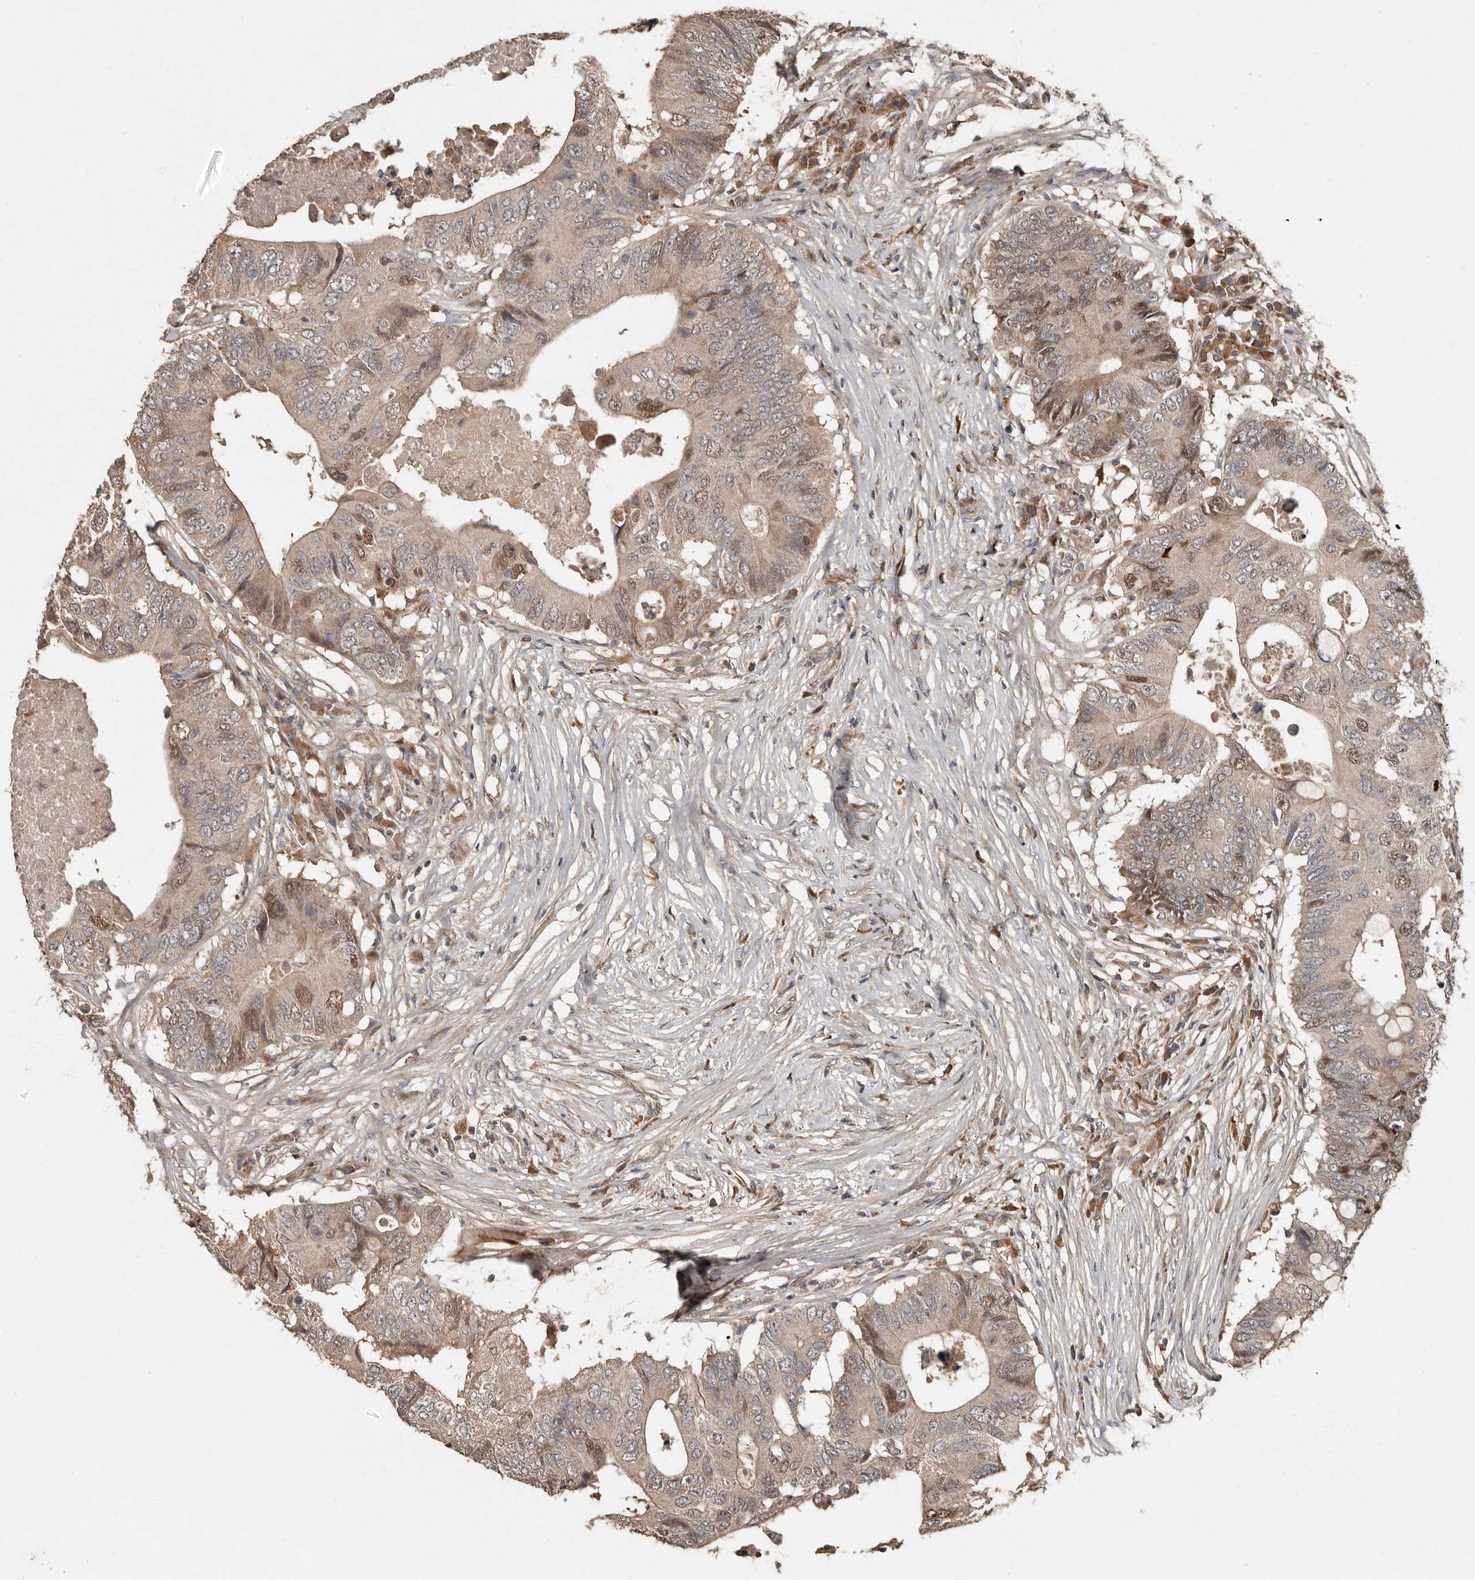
{"staining": {"intensity": "weak", "quantity": "25%-75%", "location": "cytoplasmic/membranous,nuclear"}, "tissue": "colorectal cancer", "cell_type": "Tumor cells", "image_type": "cancer", "snomed": [{"axis": "morphology", "description": "Adenocarcinoma, NOS"}, {"axis": "topography", "description": "Colon"}], "caption": "Adenocarcinoma (colorectal) stained with DAB (3,3'-diaminobenzidine) immunohistochemistry reveals low levels of weak cytoplasmic/membranous and nuclear positivity in about 25%-75% of tumor cells.", "gene": "KIF26B", "patient": {"sex": "male", "age": 71}}